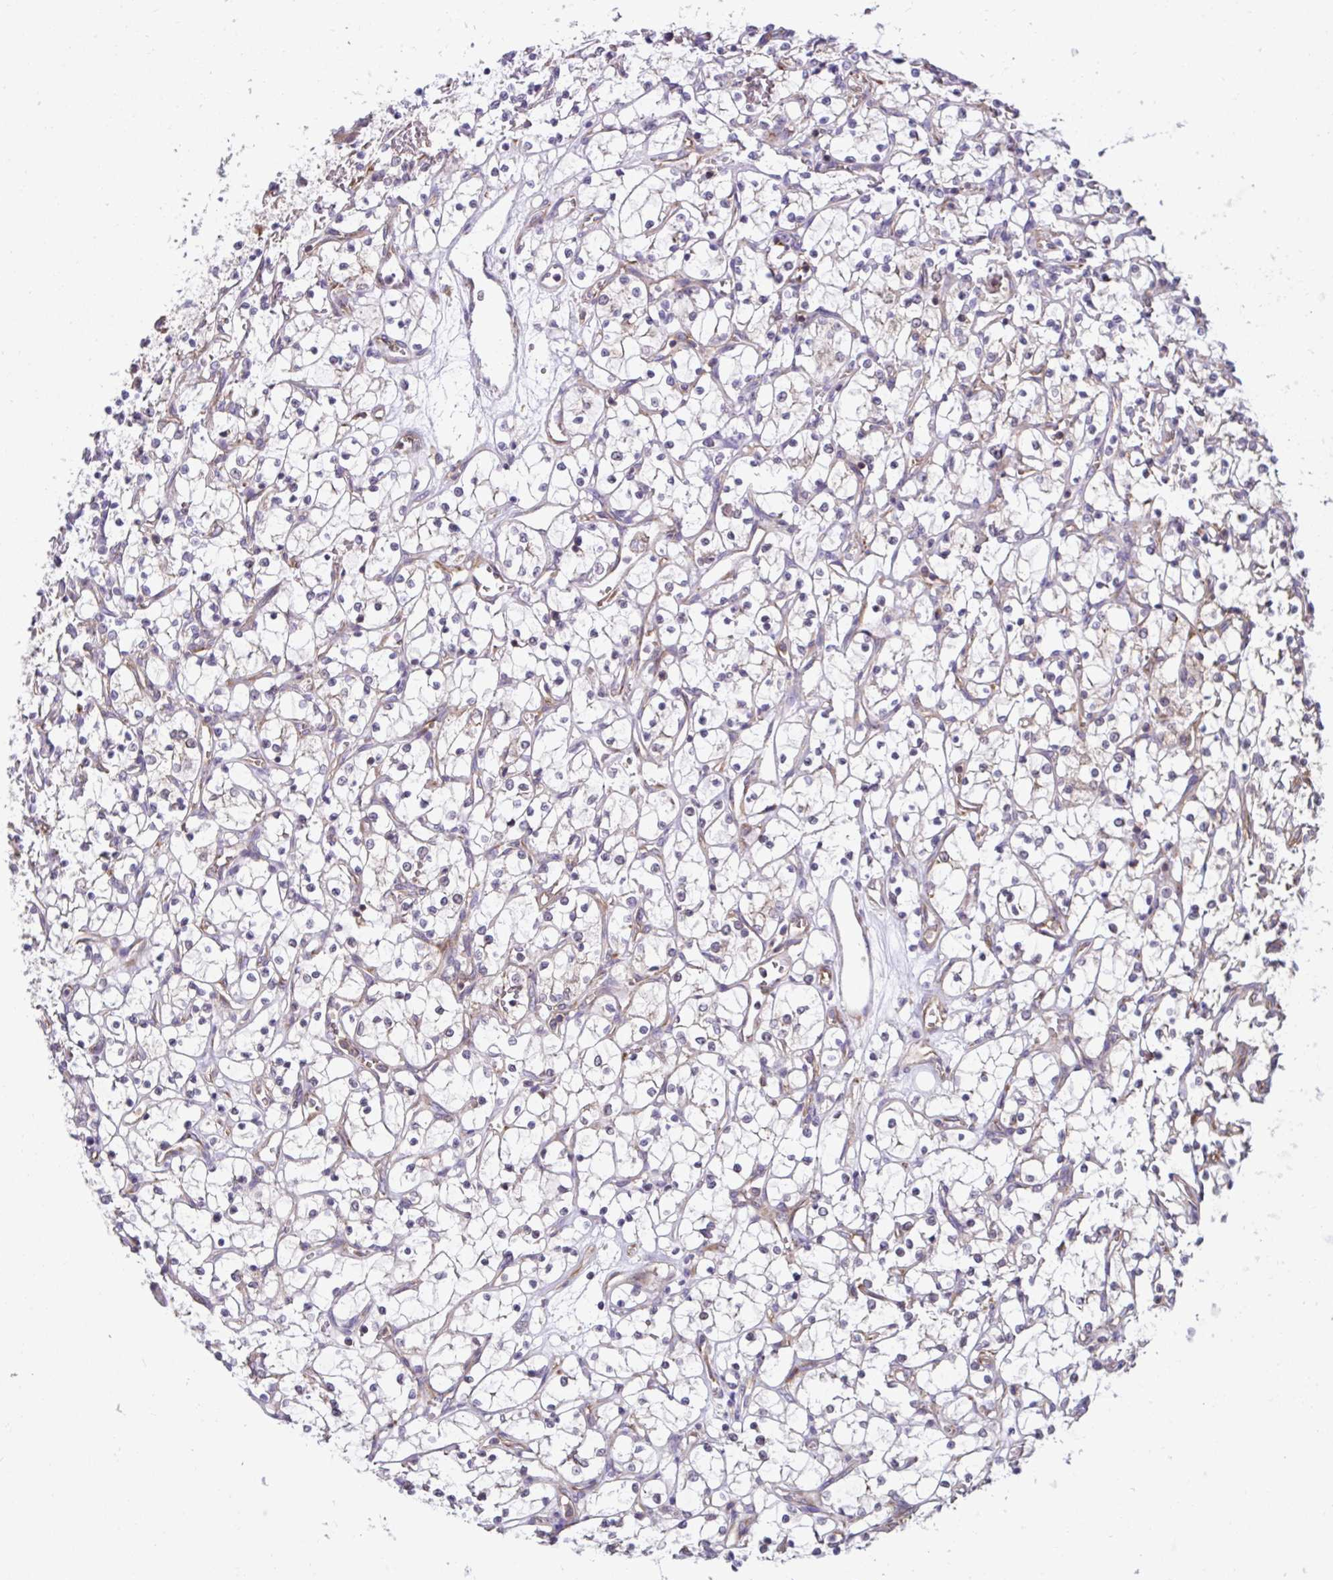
{"staining": {"intensity": "negative", "quantity": "none", "location": "none"}, "tissue": "renal cancer", "cell_type": "Tumor cells", "image_type": "cancer", "snomed": [{"axis": "morphology", "description": "Adenocarcinoma, NOS"}, {"axis": "topography", "description": "Kidney"}], "caption": "High magnification brightfield microscopy of renal adenocarcinoma stained with DAB (brown) and counterstained with hematoxylin (blue): tumor cells show no significant positivity. Nuclei are stained in blue.", "gene": "RPS7", "patient": {"sex": "female", "age": 69}}